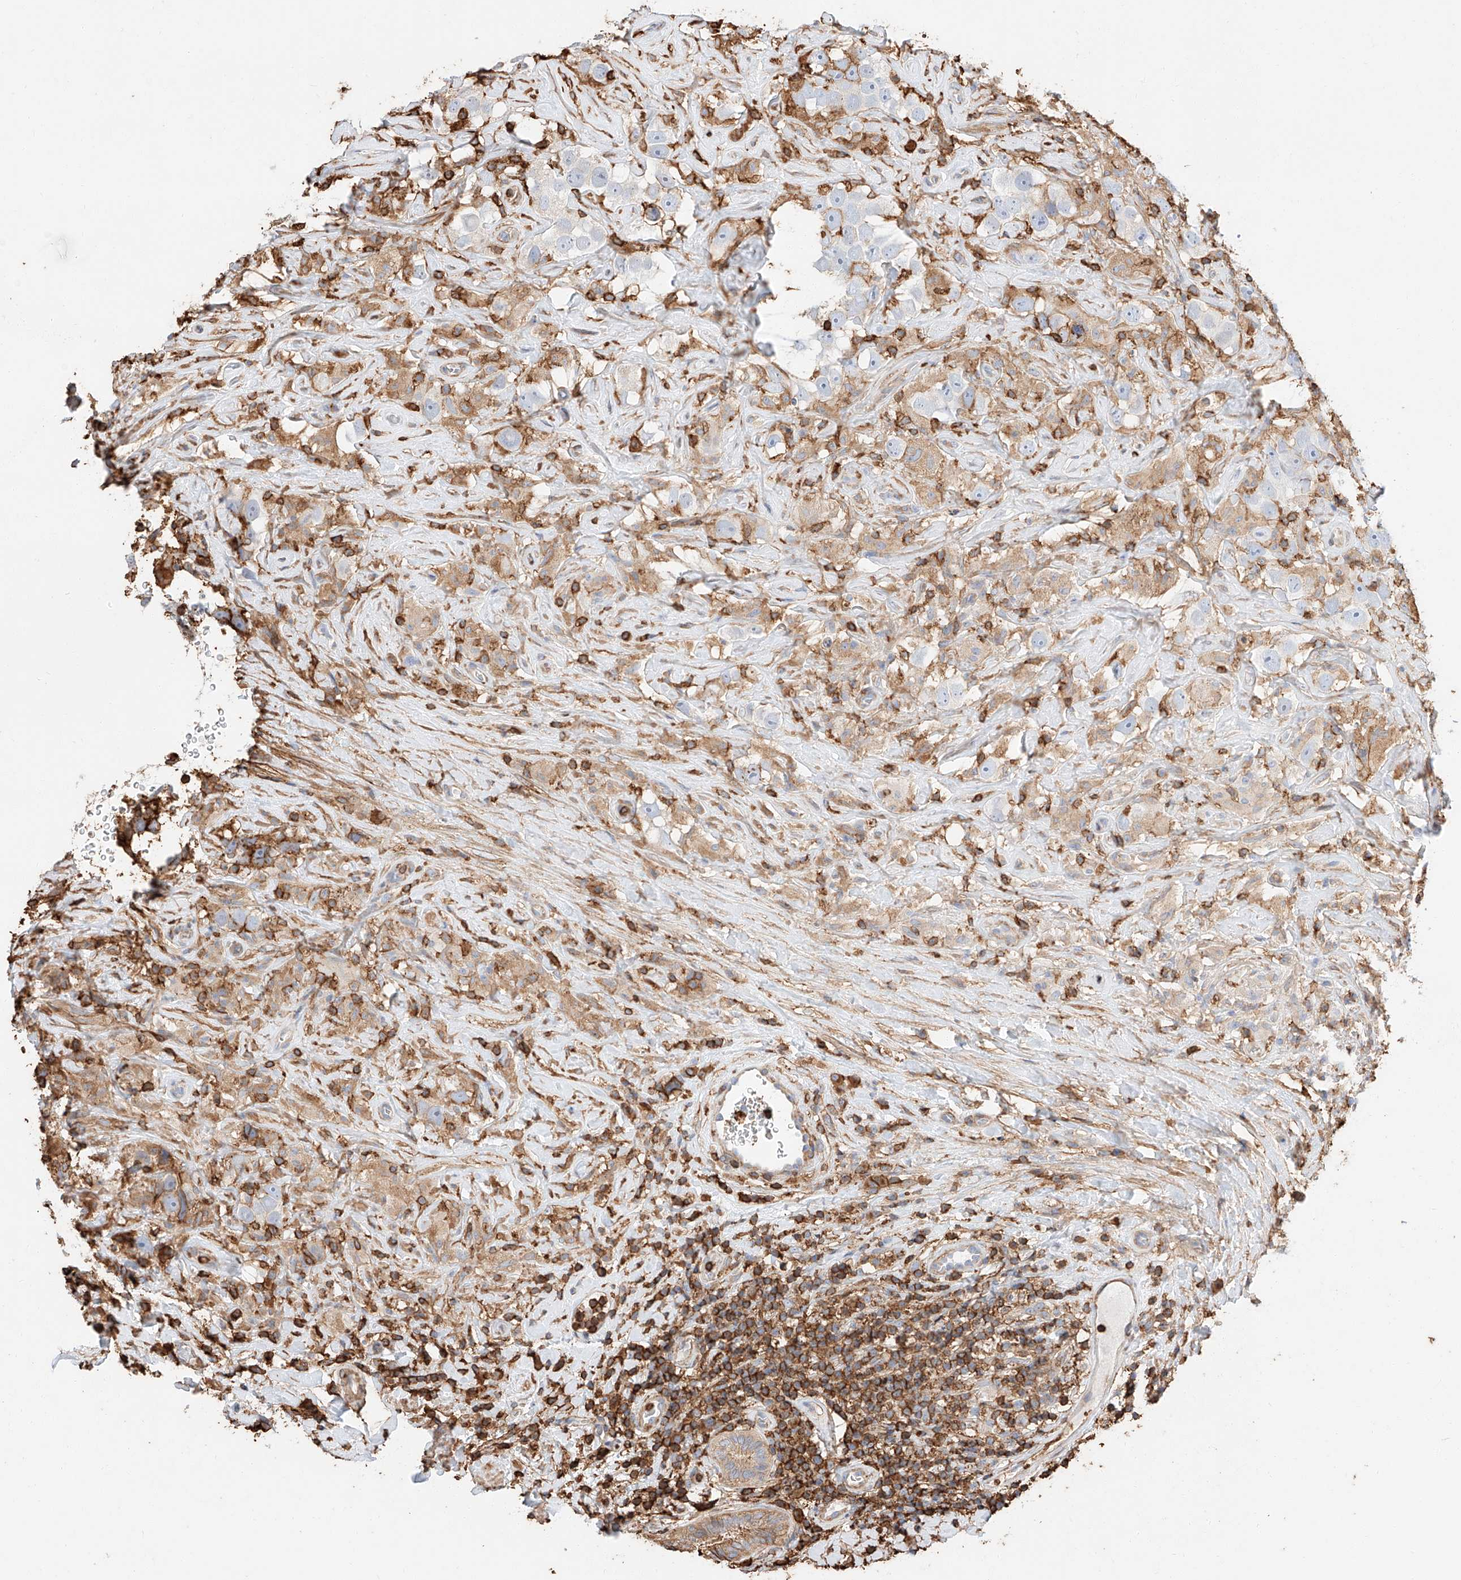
{"staining": {"intensity": "weak", "quantity": "25%-75%", "location": "cytoplasmic/membranous"}, "tissue": "testis cancer", "cell_type": "Tumor cells", "image_type": "cancer", "snomed": [{"axis": "morphology", "description": "Seminoma, NOS"}, {"axis": "topography", "description": "Testis"}], "caption": "IHC (DAB (3,3'-diaminobenzidine)) staining of human testis cancer (seminoma) exhibits weak cytoplasmic/membranous protein expression in approximately 25%-75% of tumor cells. (DAB IHC, brown staining for protein, blue staining for nuclei).", "gene": "WFS1", "patient": {"sex": "male", "age": 49}}